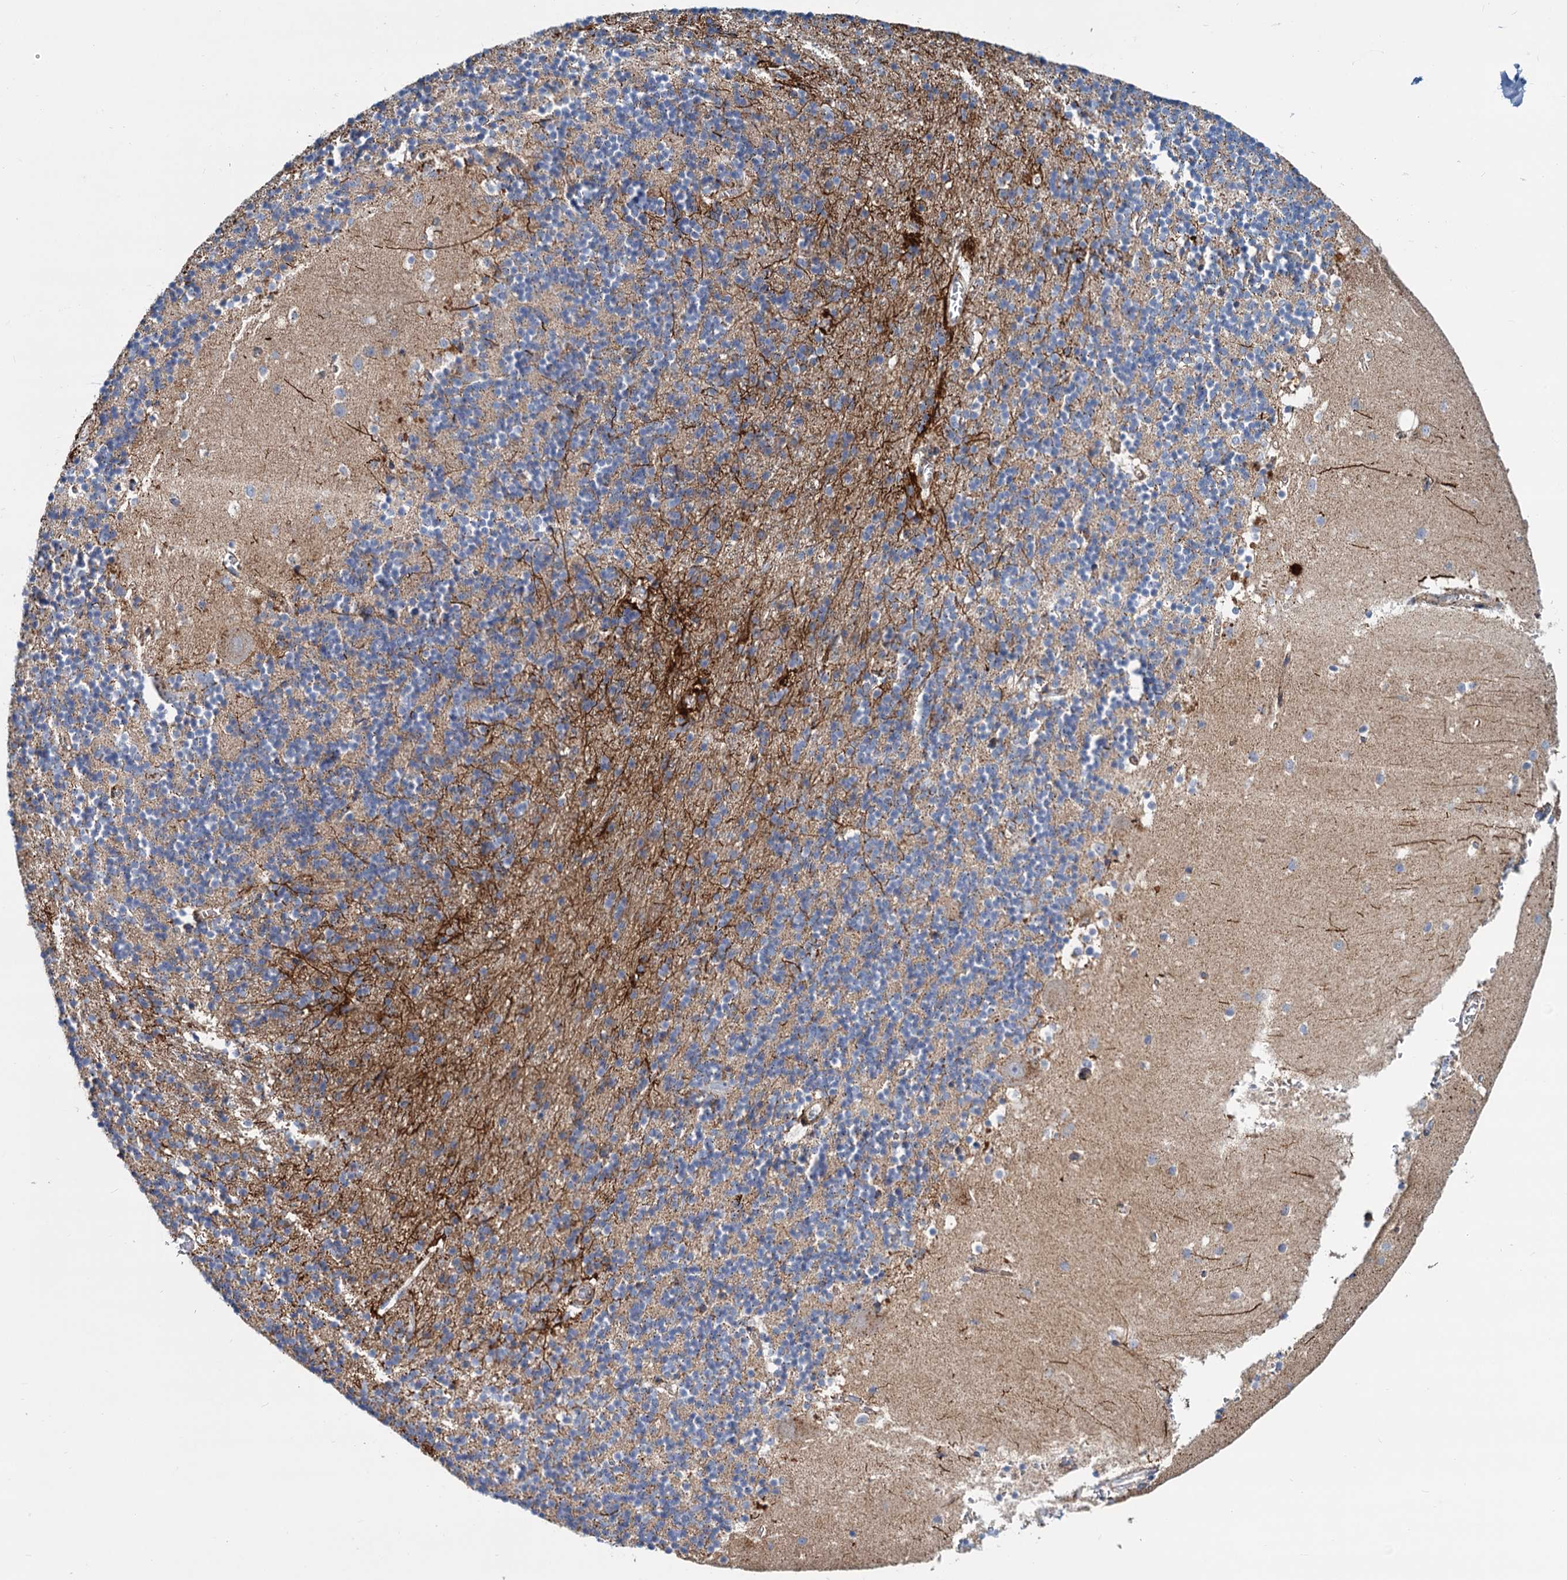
{"staining": {"intensity": "weak", "quantity": "<25%", "location": "cytoplasmic/membranous"}, "tissue": "cerebellum", "cell_type": "Cells in granular layer", "image_type": "normal", "snomed": [{"axis": "morphology", "description": "Normal tissue, NOS"}, {"axis": "topography", "description": "Cerebellum"}], "caption": "DAB (3,3'-diaminobenzidine) immunohistochemical staining of normal human cerebellum demonstrates no significant expression in cells in granular layer.", "gene": "PSEN1", "patient": {"sex": "male", "age": 54}}